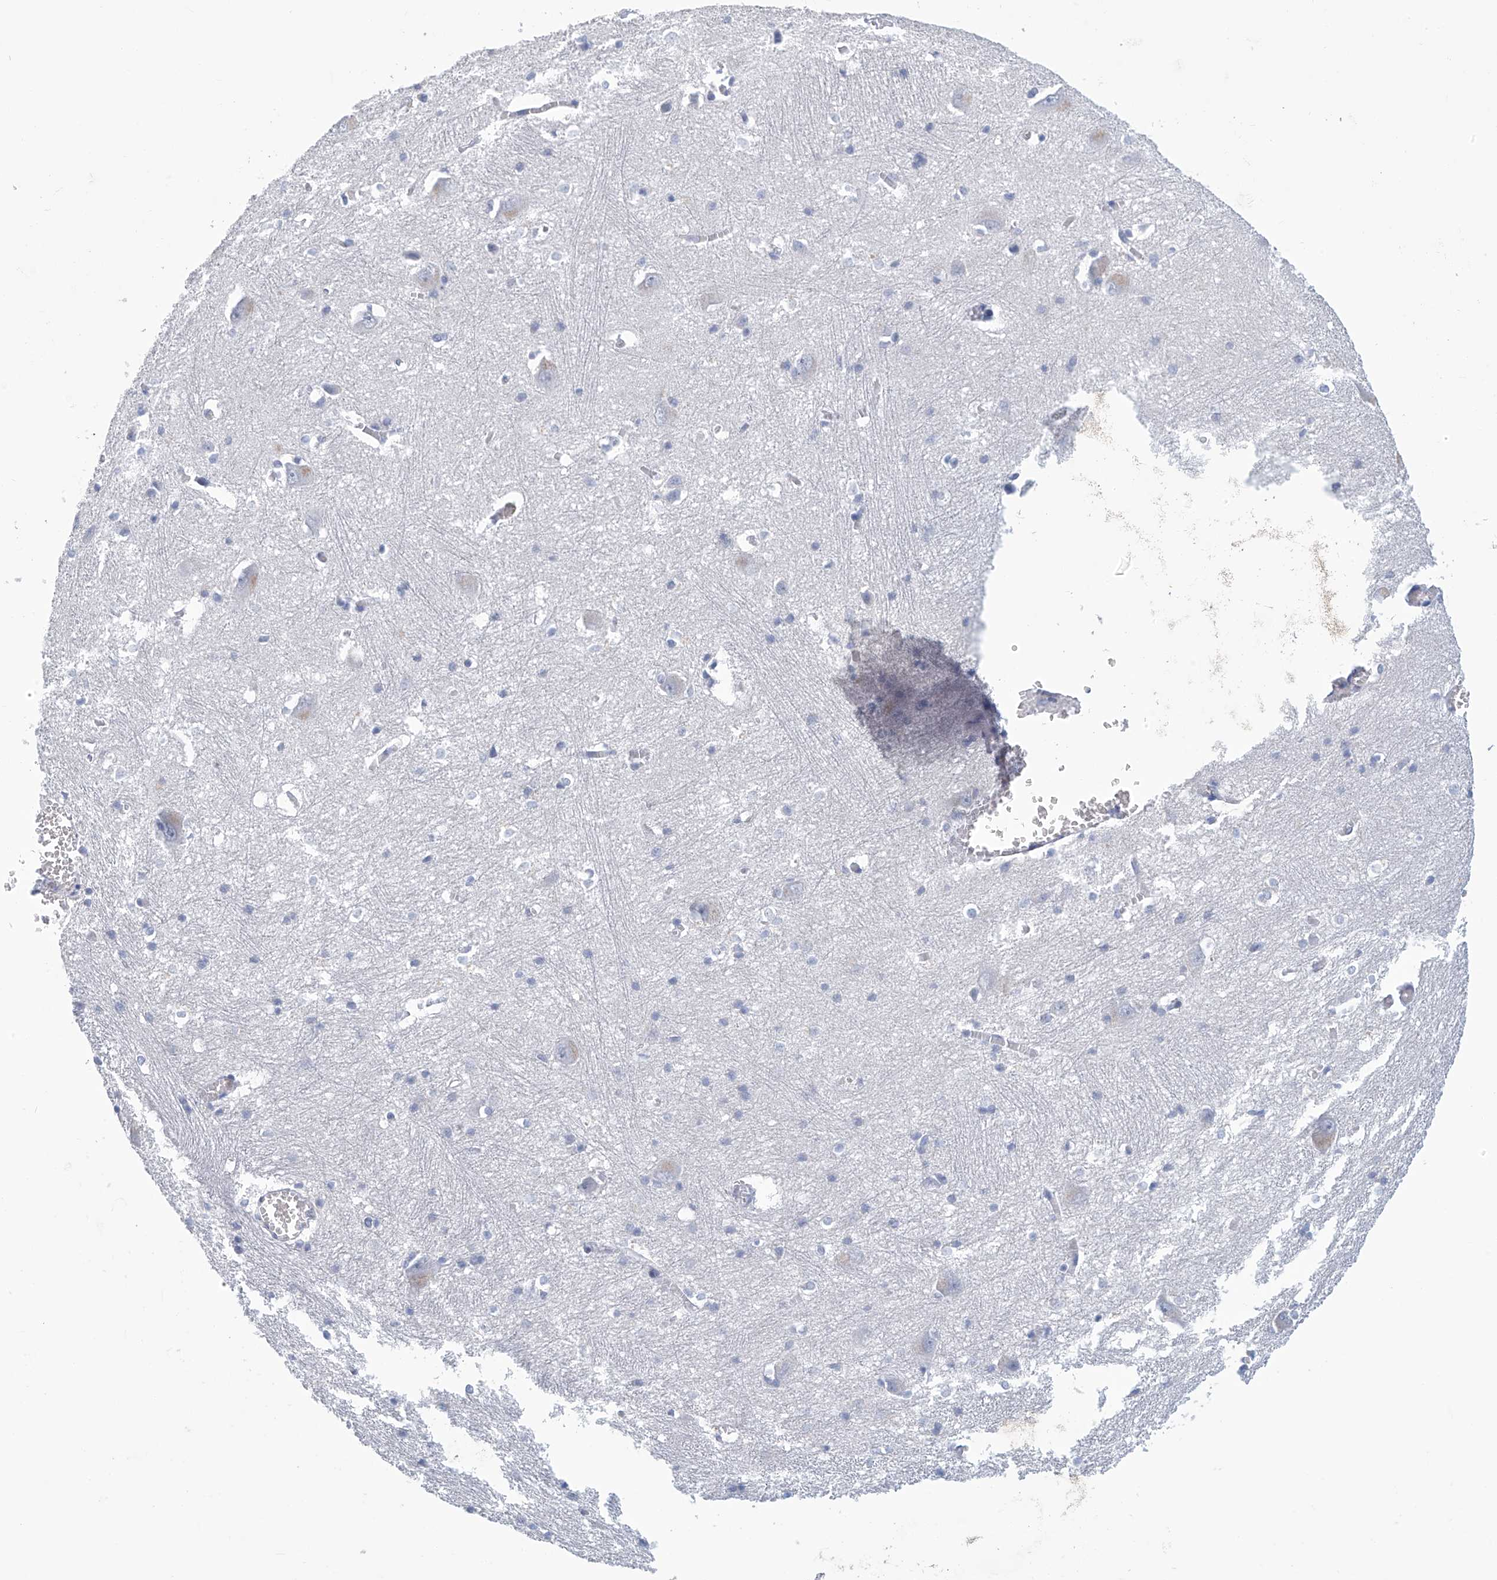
{"staining": {"intensity": "negative", "quantity": "none", "location": "none"}, "tissue": "caudate", "cell_type": "Glial cells", "image_type": "normal", "snomed": [{"axis": "morphology", "description": "Normal tissue, NOS"}, {"axis": "topography", "description": "Lateral ventricle wall"}], "caption": "Immunohistochemistry (IHC) micrograph of benign caudate stained for a protein (brown), which shows no expression in glial cells.", "gene": "DSP", "patient": {"sex": "male", "age": 37}}